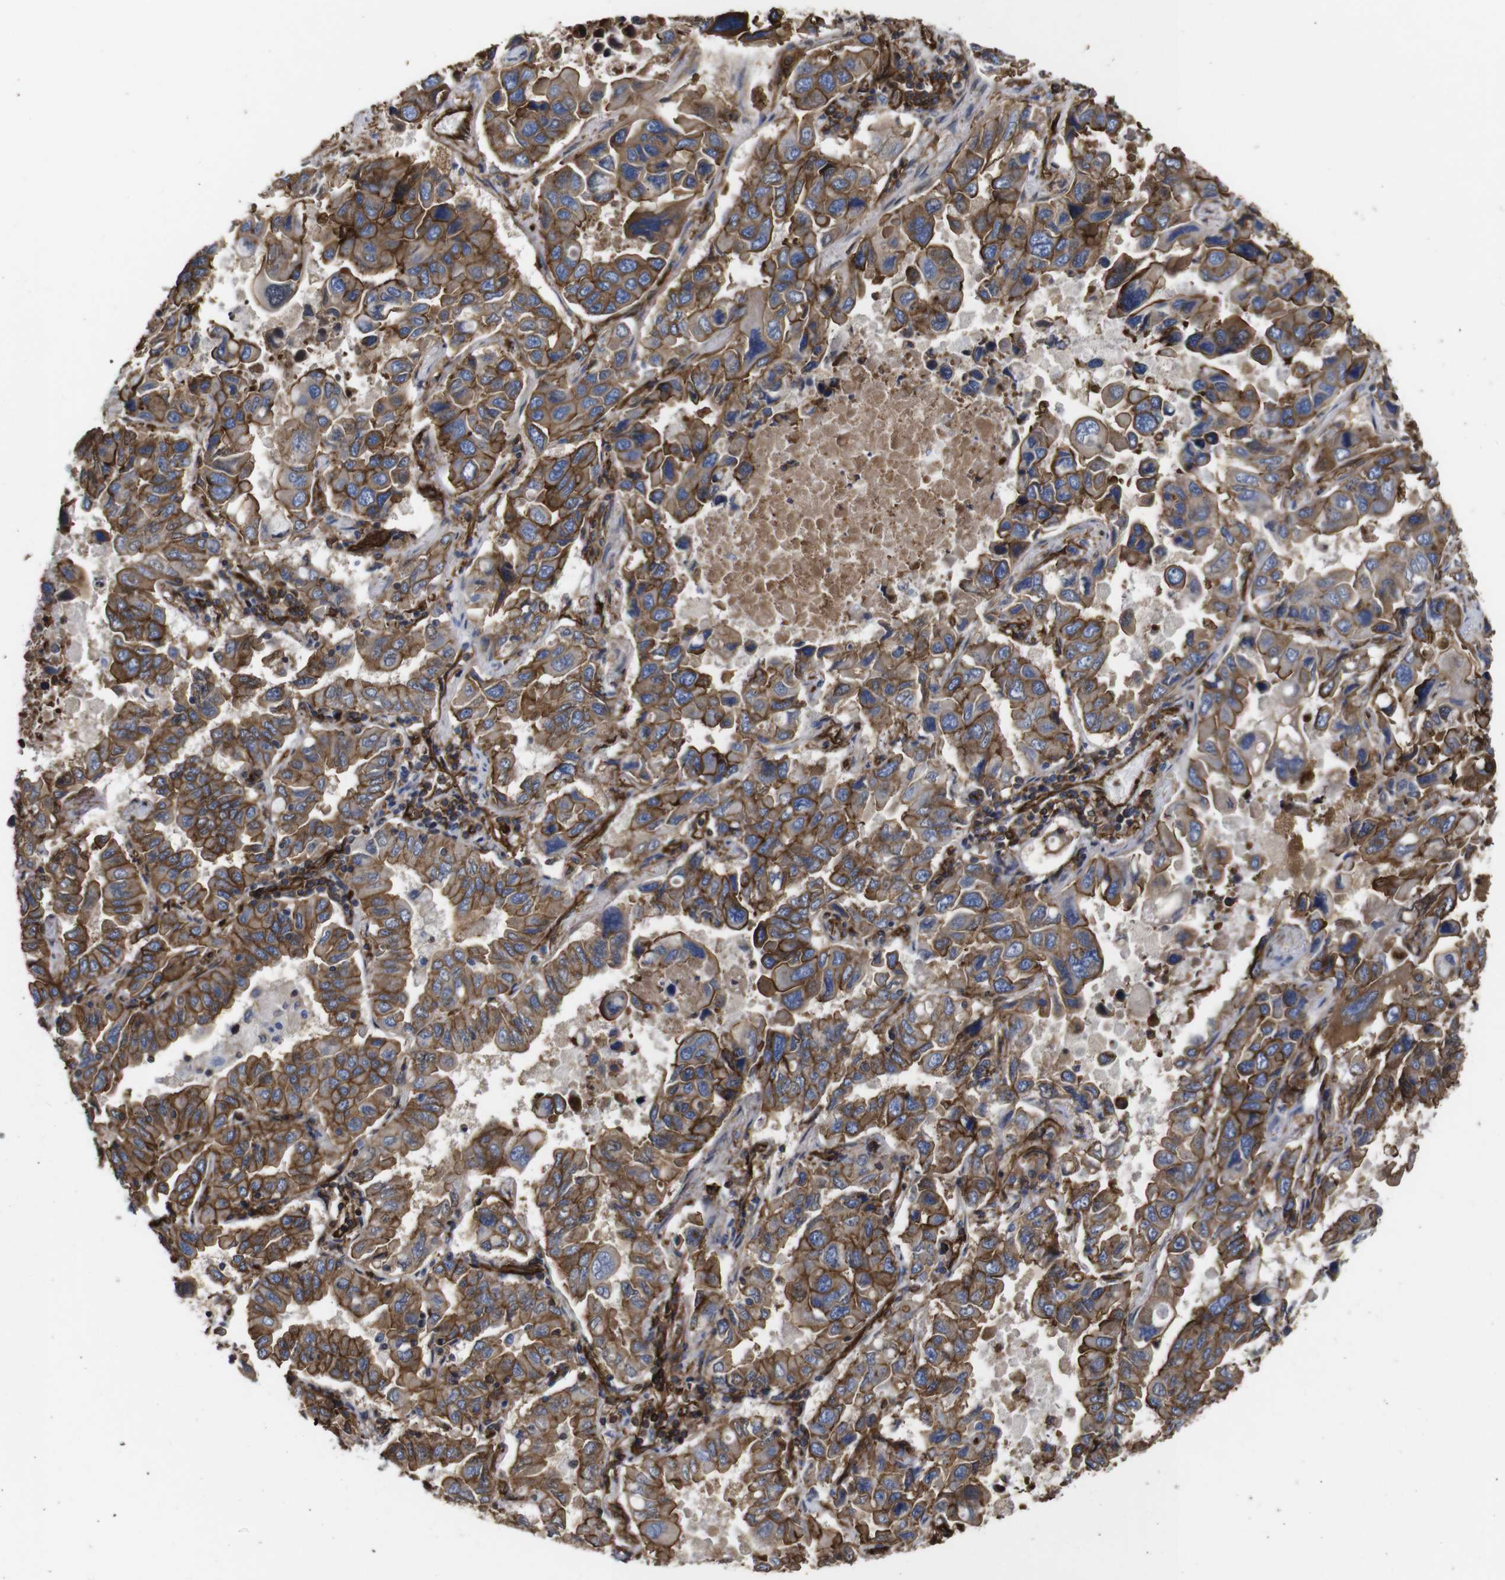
{"staining": {"intensity": "moderate", "quantity": ">75%", "location": "cytoplasmic/membranous"}, "tissue": "lung cancer", "cell_type": "Tumor cells", "image_type": "cancer", "snomed": [{"axis": "morphology", "description": "Adenocarcinoma, NOS"}, {"axis": "topography", "description": "Lung"}], "caption": "Protein expression analysis of adenocarcinoma (lung) demonstrates moderate cytoplasmic/membranous expression in about >75% of tumor cells.", "gene": "SPTBN1", "patient": {"sex": "male", "age": 64}}